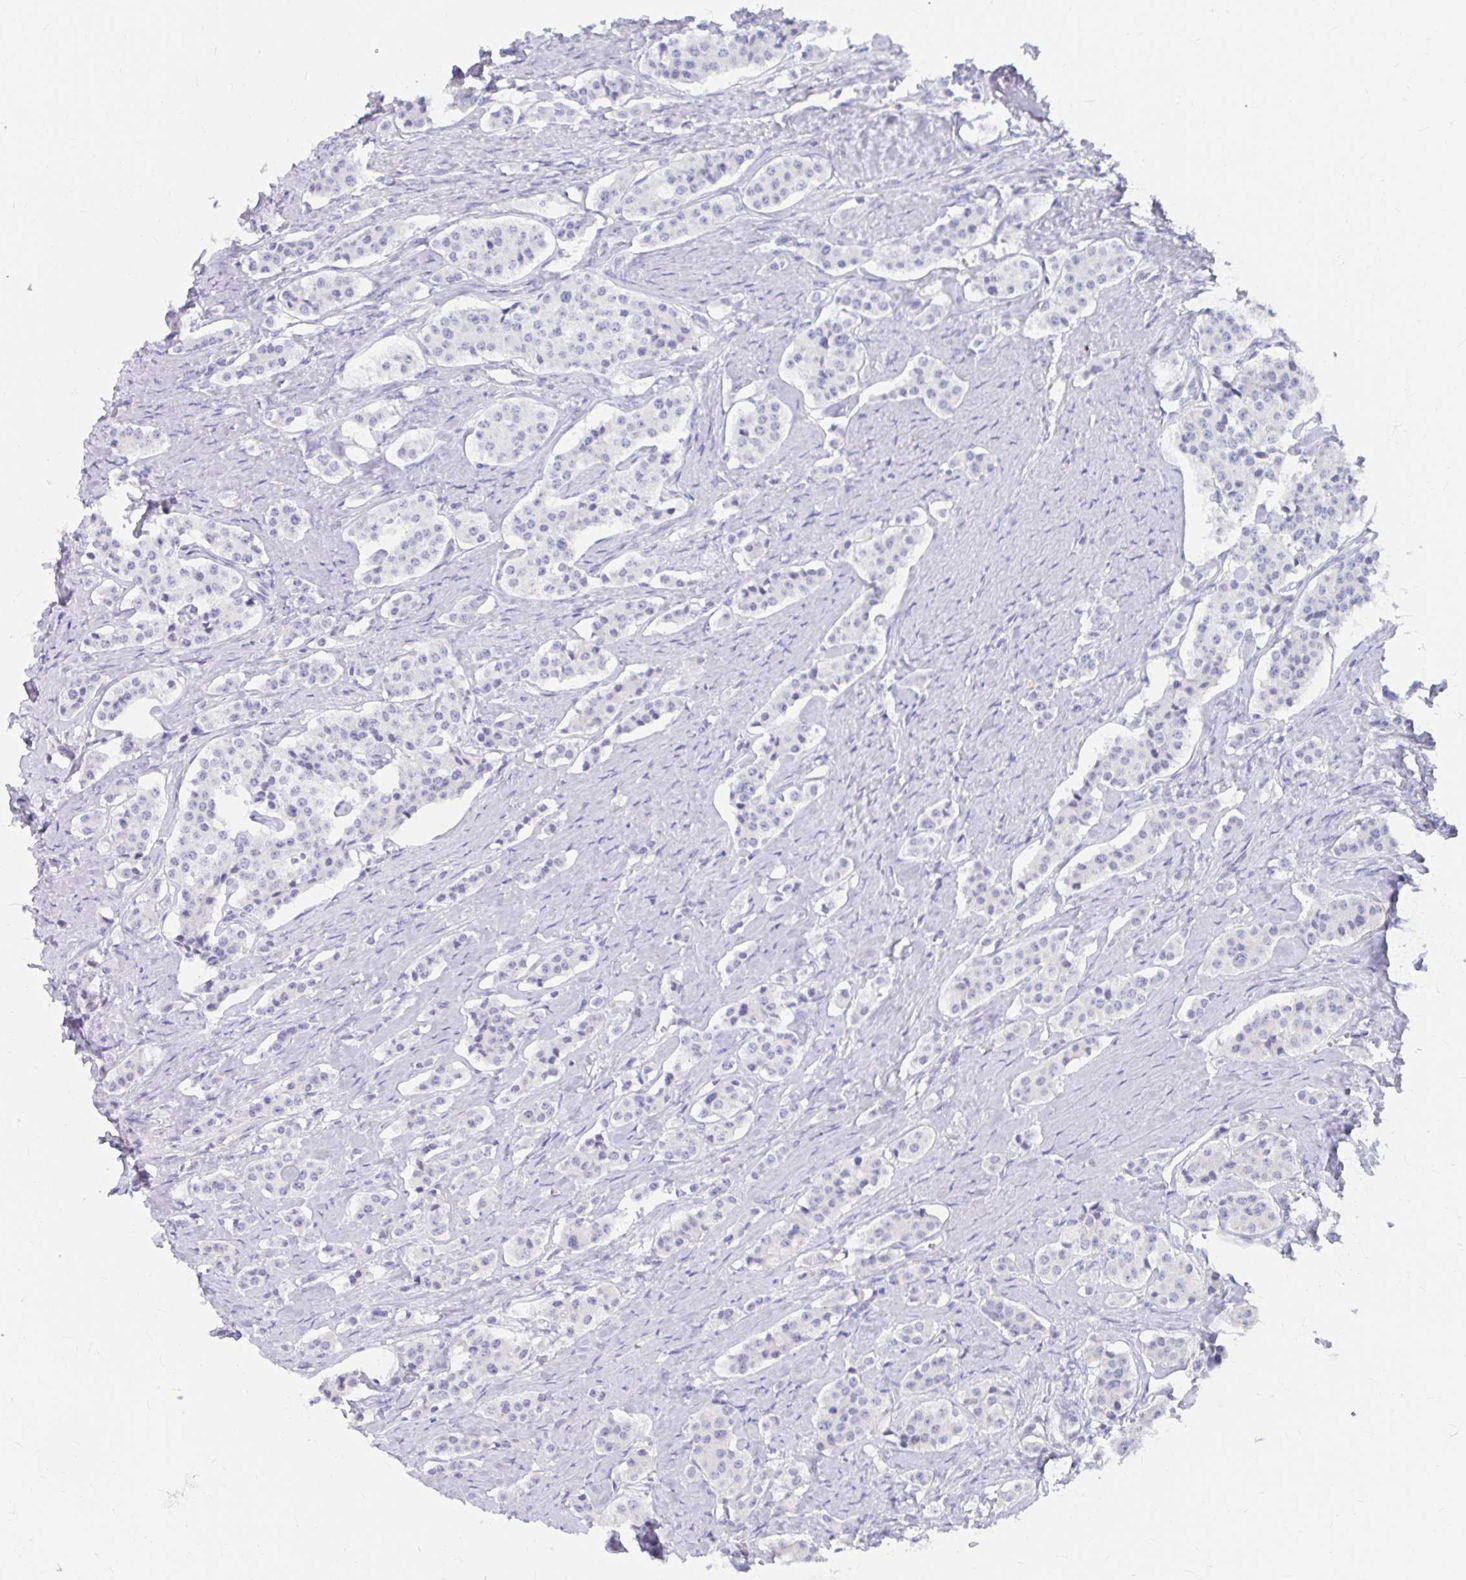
{"staining": {"intensity": "negative", "quantity": "none", "location": "none"}, "tissue": "carcinoid", "cell_type": "Tumor cells", "image_type": "cancer", "snomed": [{"axis": "morphology", "description": "Carcinoid, malignant, NOS"}, {"axis": "topography", "description": "Small intestine"}], "caption": "An IHC histopathology image of malignant carcinoid is shown. There is no staining in tumor cells of malignant carcinoid.", "gene": "C19orf81", "patient": {"sex": "male", "age": 63}}